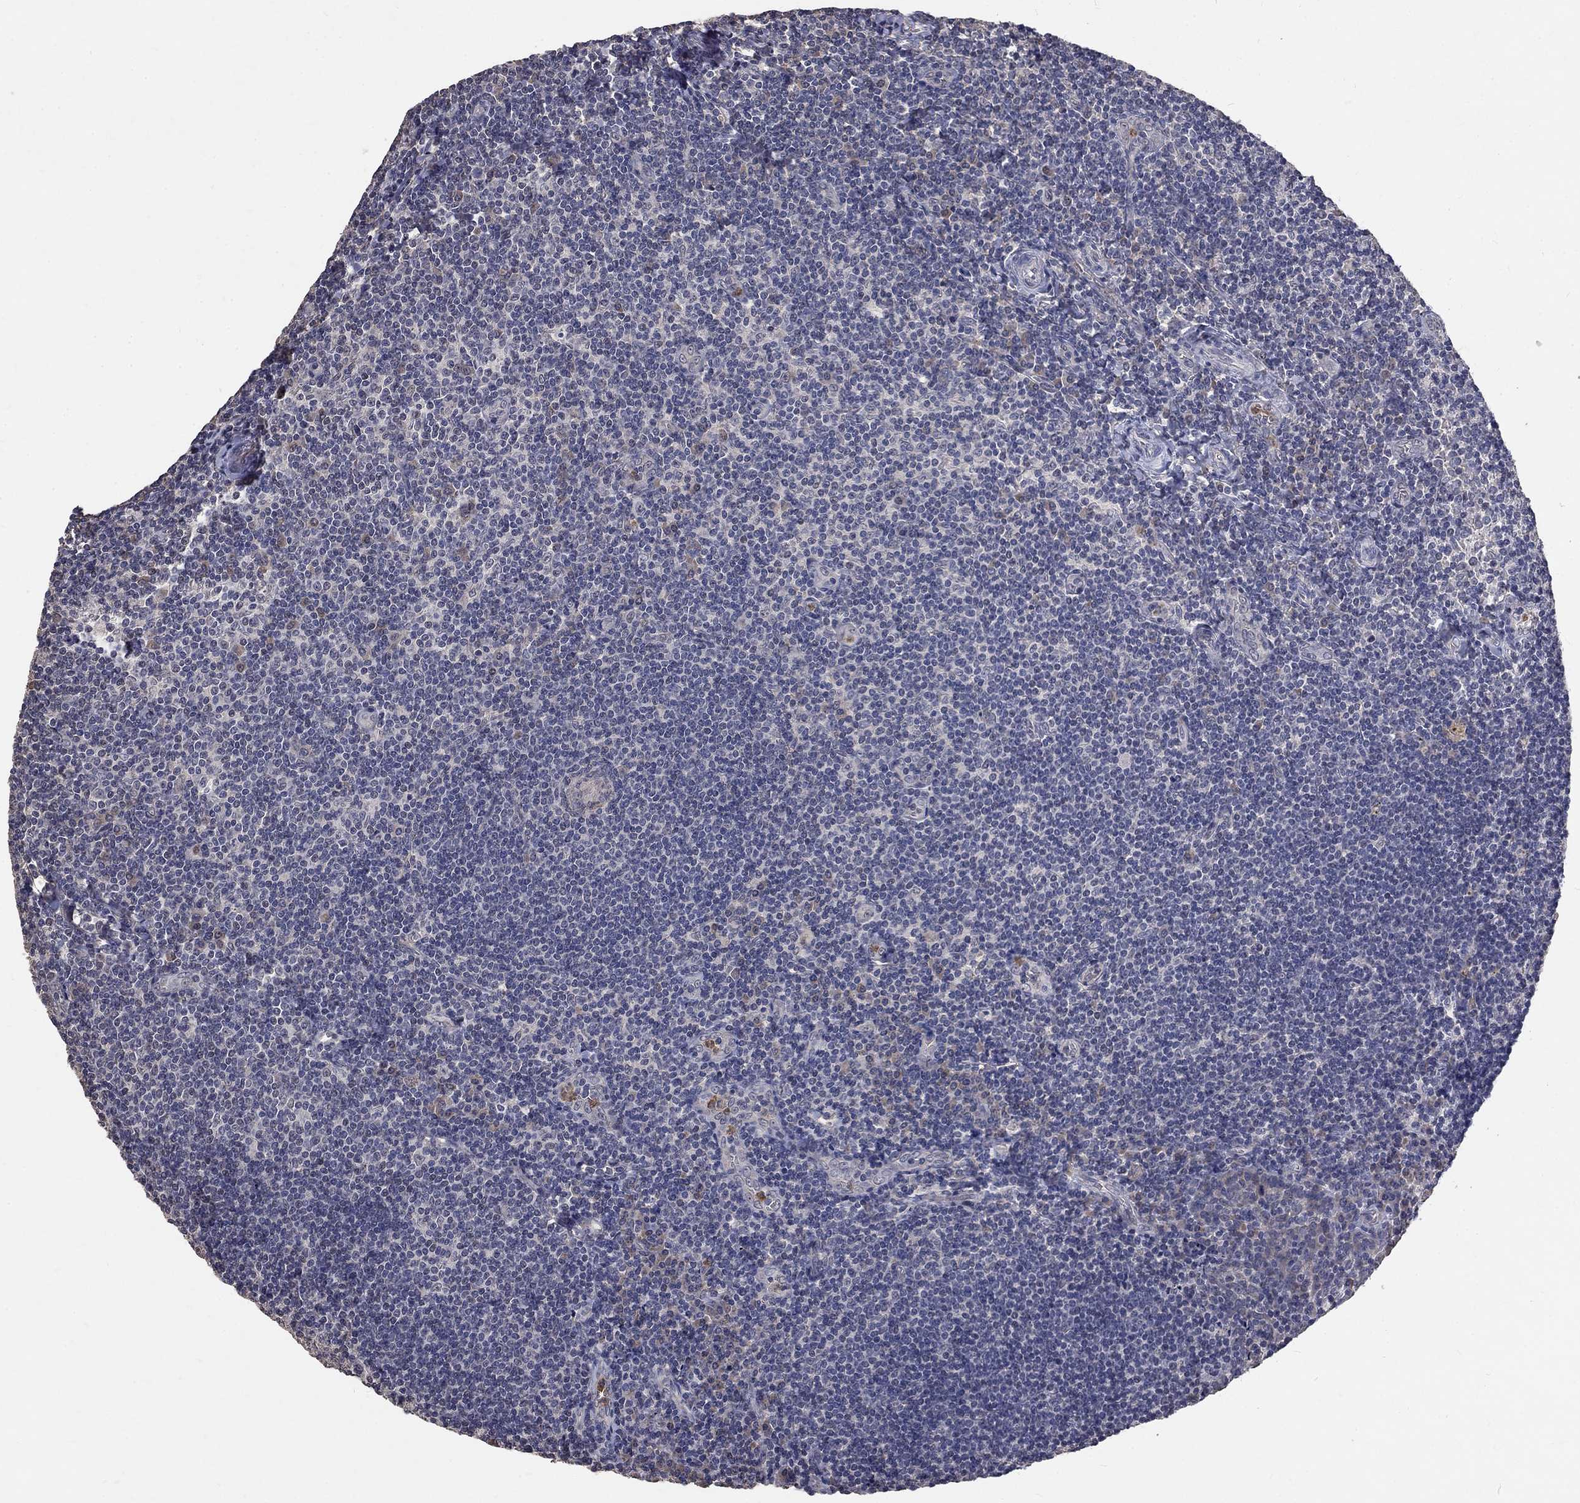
{"staining": {"intensity": "negative", "quantity": "none", "location": "none"}, "tissue": "tonsil", "cell_type": "Germinal center cells", "image_type": "normal", "snomed": [{"axis": "morphology", "description": "Normal tissue, NOS"}, {"axis": "morphology", "description": "Inflammation, NOS"}, {"axis": "topography", "description": "Tonsil"}], "caption": "Human tonsil stained for a protein using immunohistochemistry (IHC) exhibits no positivity in germinal center cells.", "gene": "CHST5", "patient": {"sex": "female", "age": 31}}